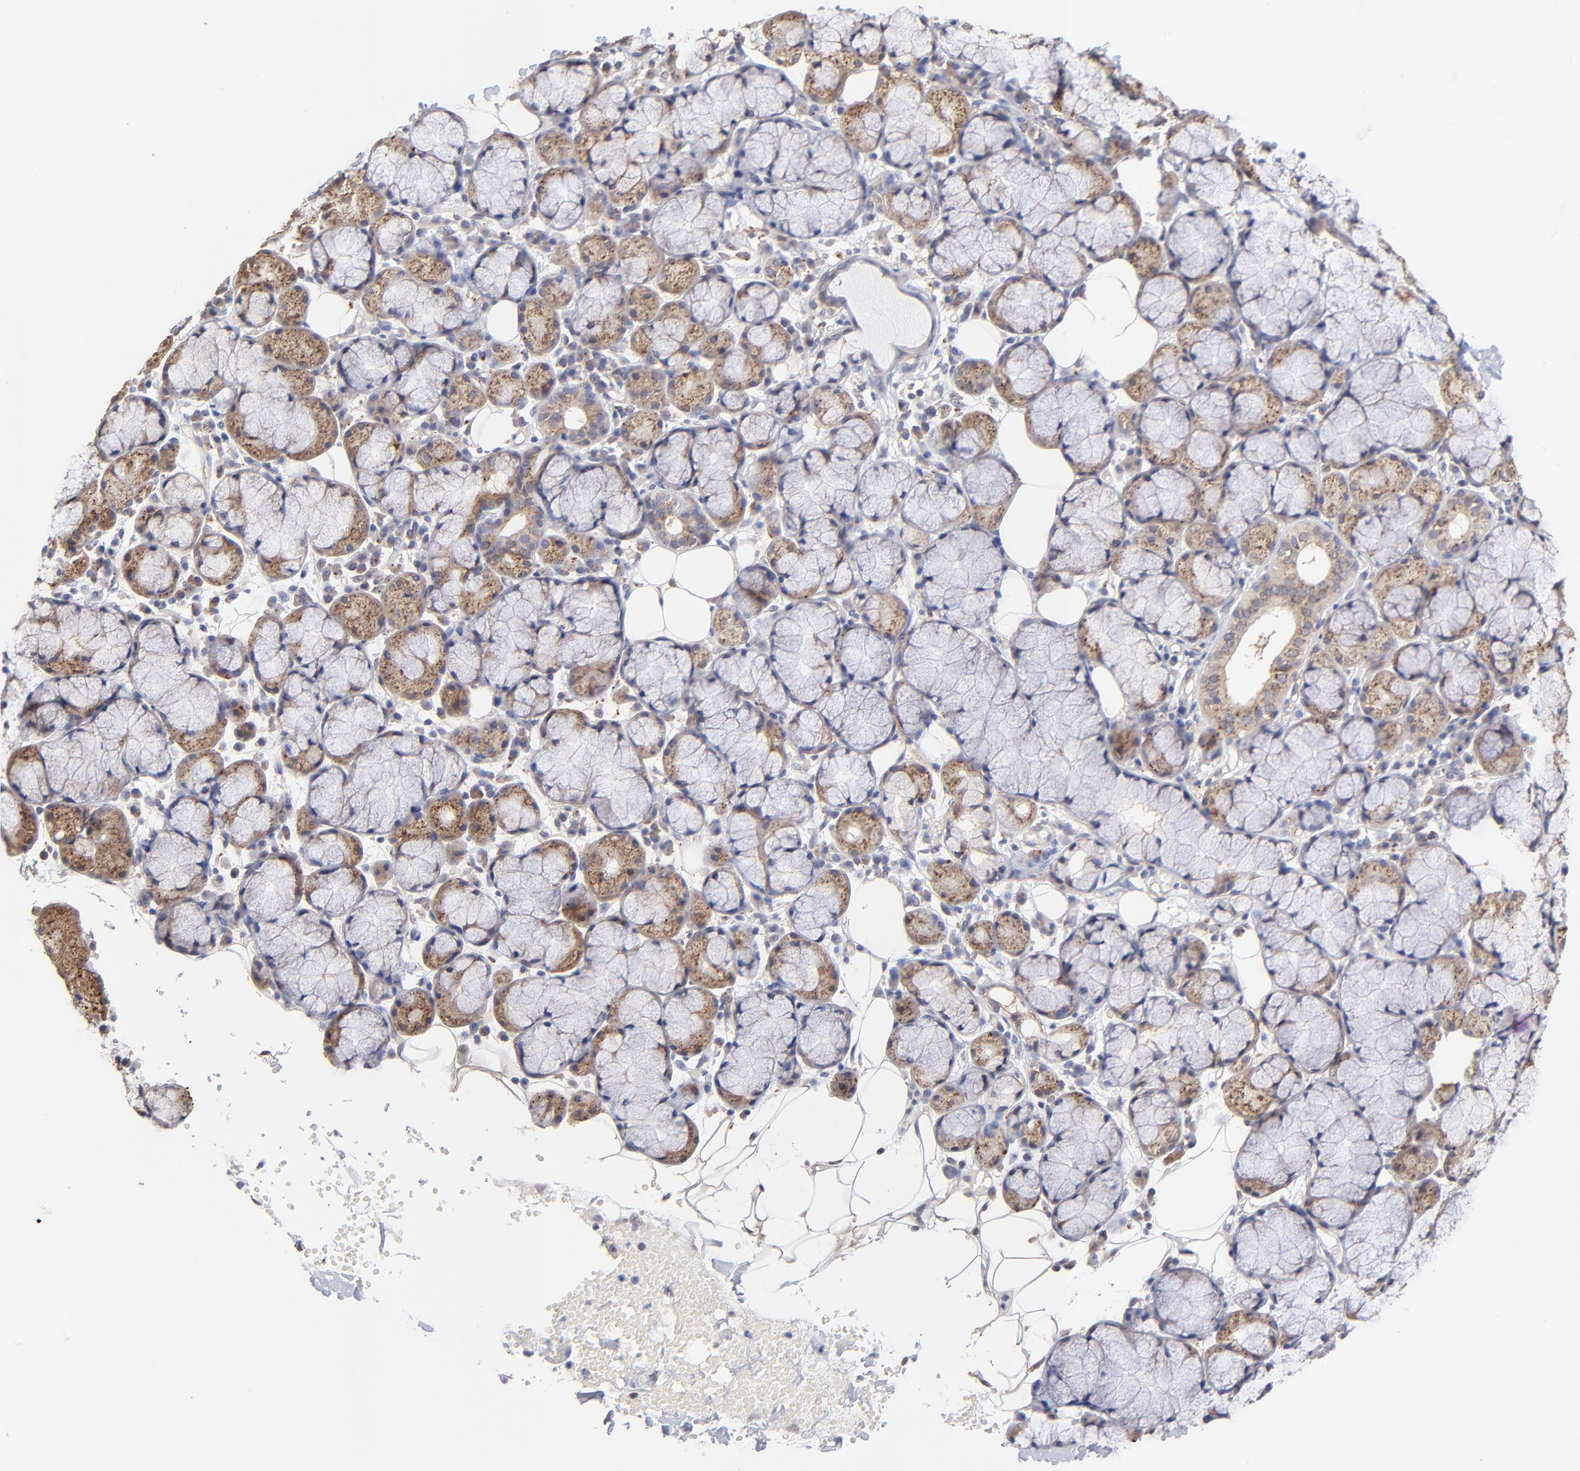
{"staining": {"intensity": "moderate", "quantity": ">75%", "location": "cytoplasmic/membranous"}, "tissue": "salivary gland", "cell_type": "Glandular cells", "image_type": "normal", "snomed": [{"axis": "morphology", "description": "Normal tissue, NOS"}, {"axis": "topography", "description": "Skeletal muscle"}, {"axis": "topography", "description": "Oral tissue"}, {"axis": "topography", "description": "Salivary gland"}, {"axis": "topography", "description": "Peripheral nerve tissue"}], "caption": "A photomicrograph of salivary gland stained for a protein exhibits moderate cytoplasmic/membranous brown staining in glandular cells. The staining is performed using DAB (3,3'-diaminobenzidine) brown chromogen to label protein expression. The nuclei are counter-stained blue using hematoxylin.", "gene": "PDE4B", "patient": {"sex": "male", "age": 54}}